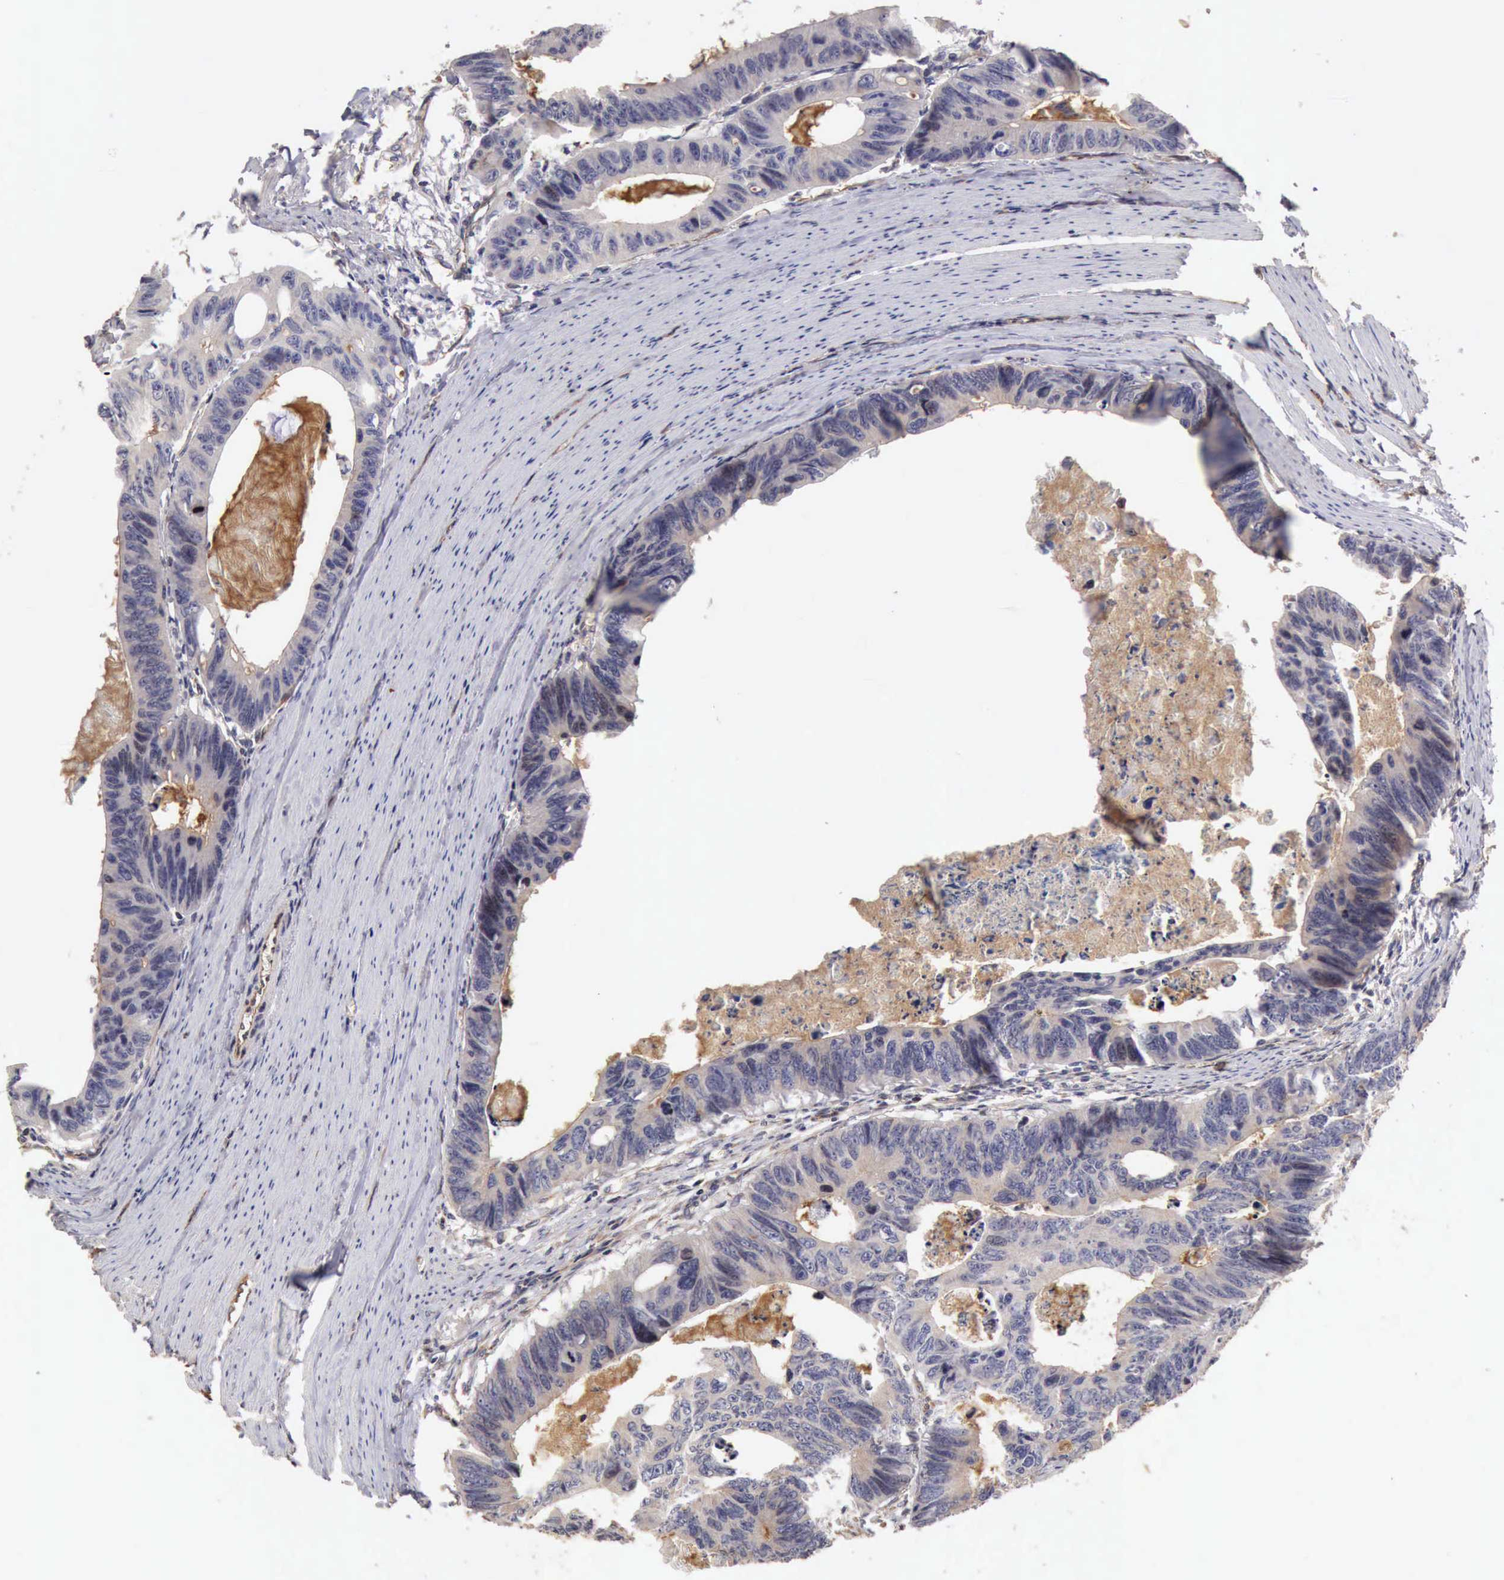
{"staining": {"intensity": "negative", "quantity": "none", "location": "none"}, "tissue": "colorectal cancer", "cell_type": "Tumor cells", "image_type": "cancer", "snomed": [{"axis": "morphology", "description": "Adenocarcinoma, NOS"}, {"axis": "topography", "description": "Colon"}], "caption": "Tumor cells show no significant protein expression in colorectal cancer (adenocarcinoma).", "gene": "BMX", "patient": {"sex": "female", "age": 55}}